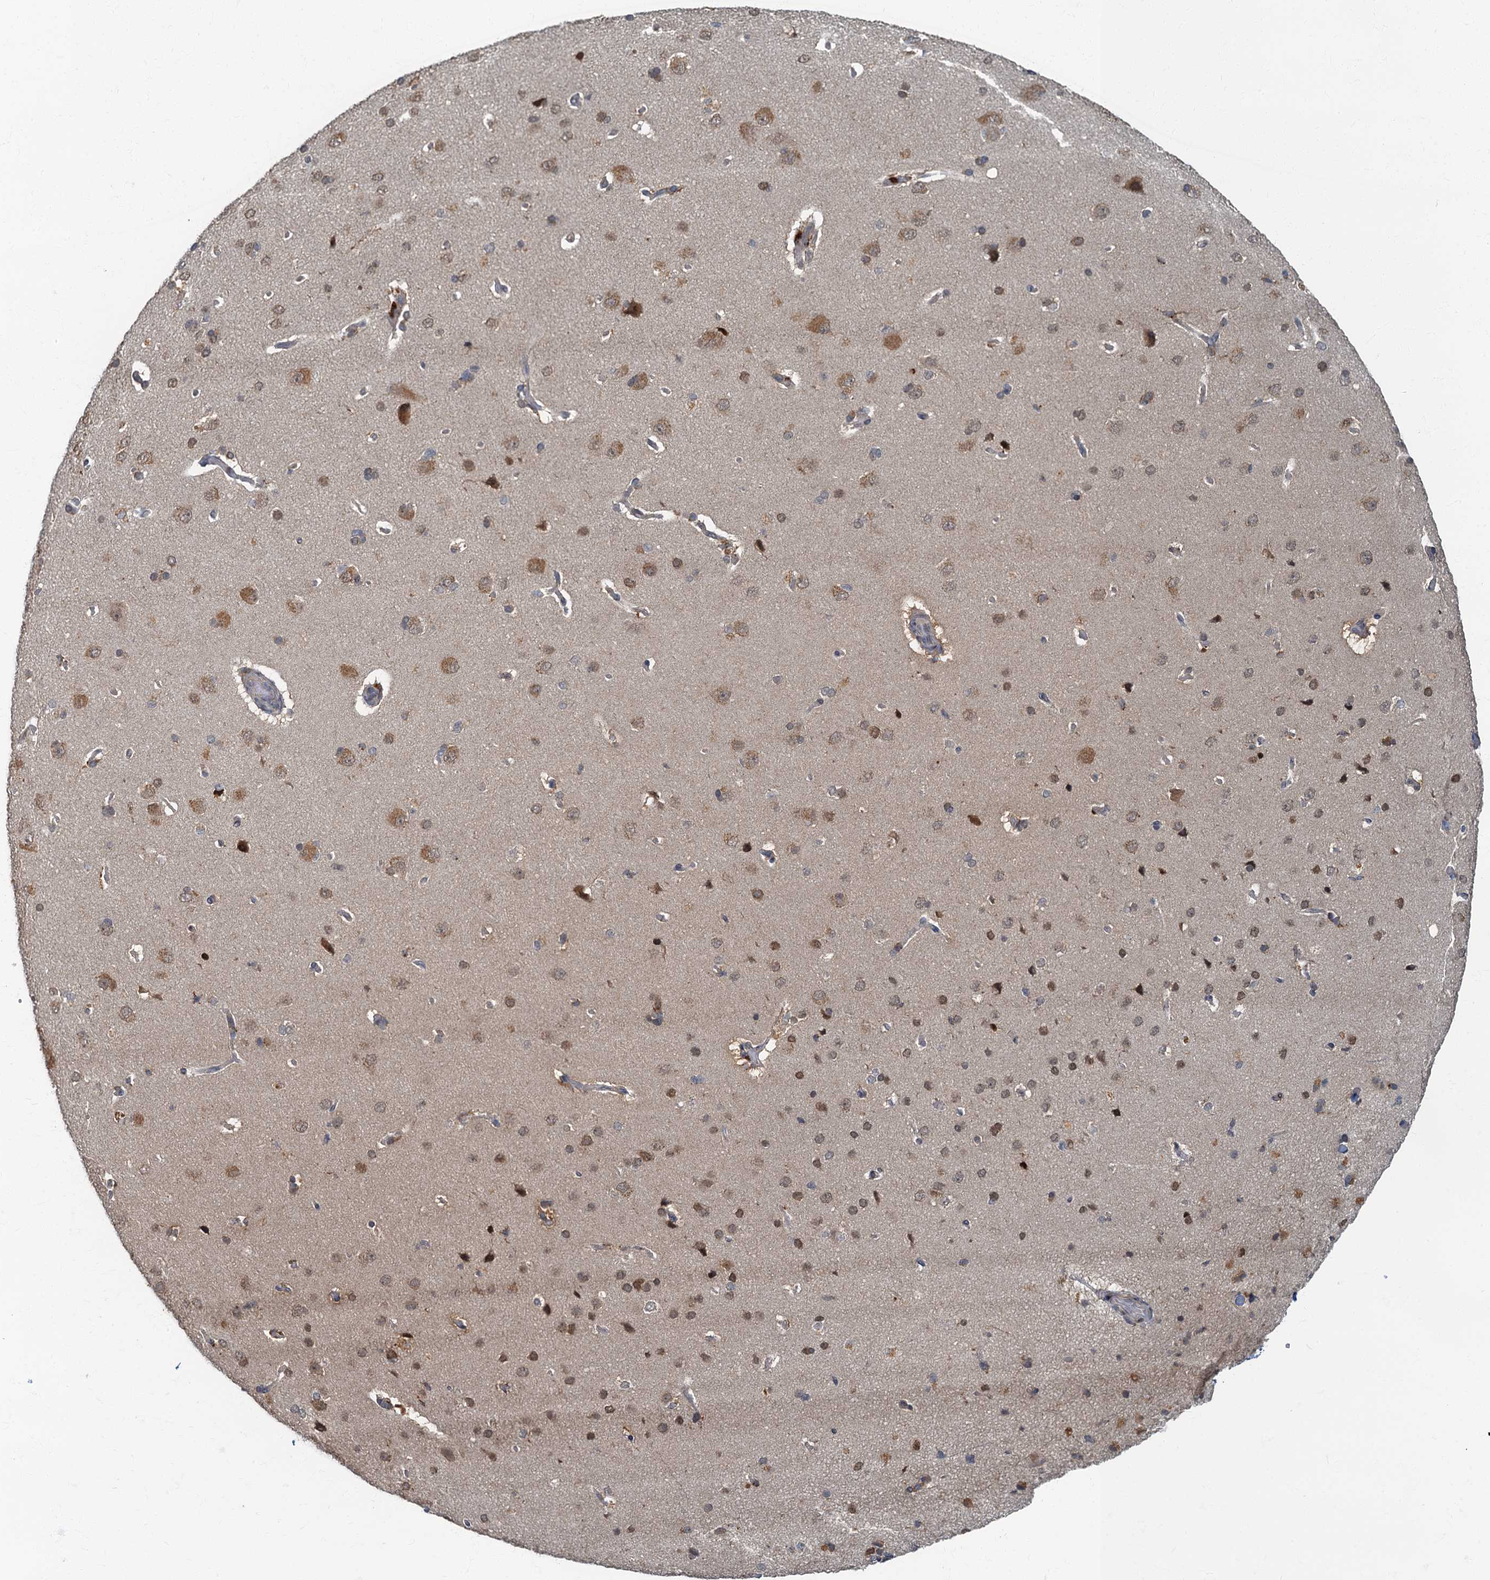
{"staining": {"intensity": "negative", "quantity": "none", "location": "none"}, "tissue": "cerebral cortex", "cell_type": "Endothelial cells", "image_type": "normal", "snomed": [{"axis": "morphology", "description": "Normal tissue, NOS"}, {"axis": "topography", "description": "Cerebral cortex"}], "caption": "This is an IHC image of normal cerebral cortex. There is no staining in endothelial cells.", "gene": "WDCP", "patient": {"sex": "male", "age": 62}}